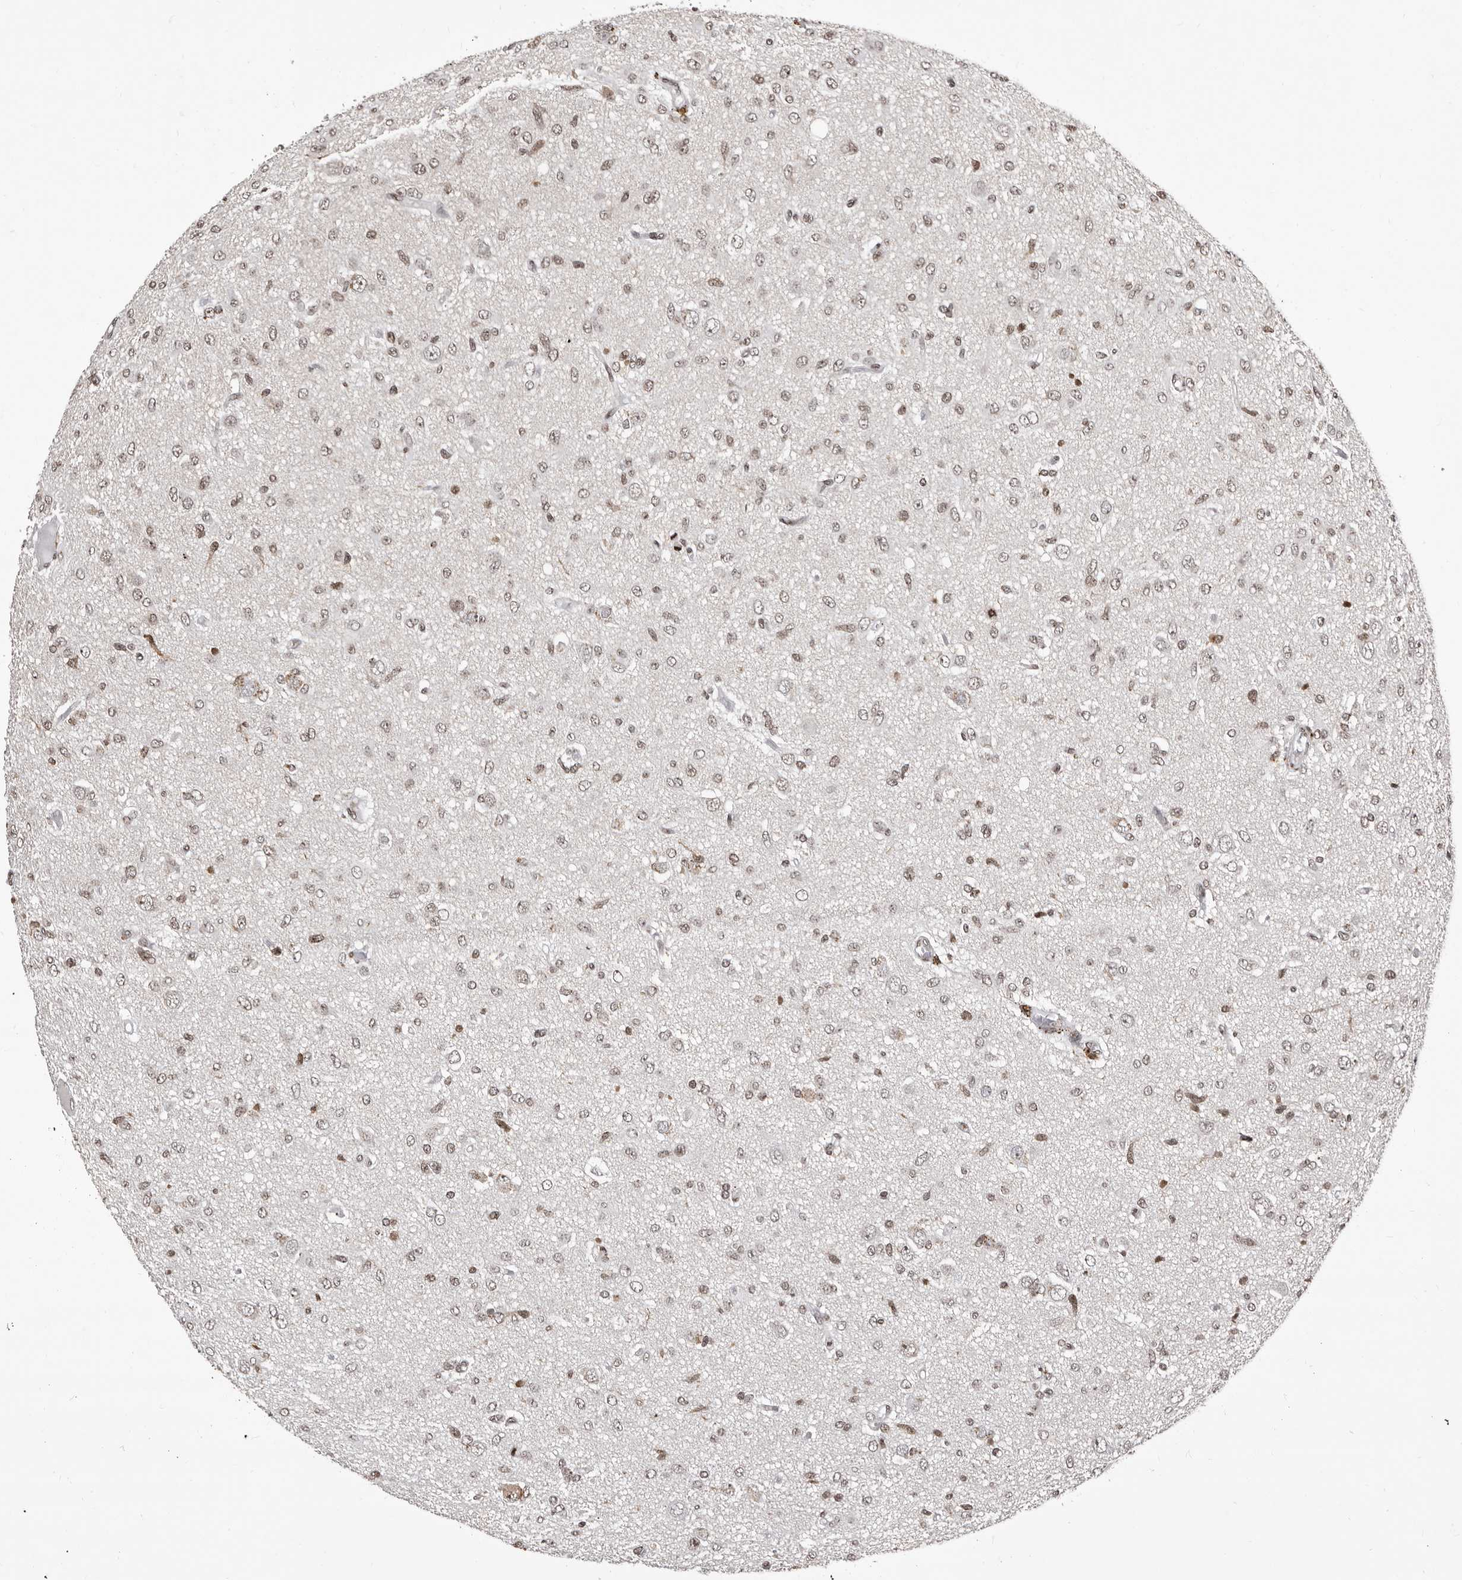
{"staining": {"intensity": "weak", "quantity": "25%-75%", "location": "nuclear"}, "tissue": "glioma", "cell_type": "Tumor cells", "image_type": "cancer", "snomed": [{"axis": "morphology", "description": "Glioma, malignant, High grade"}, {"axis": "topography", "description": "Brain"}], "caption": "IHC image of neoplastic tissue: malignant high-grade glioma stained using IHC displays low levels of weak protein expression localized specifically in the nuclear of tumor cells, appearing as a nuclear brown color.", "gene": "THUMPD1", "patient": {"sex": "female", "age": 59}}